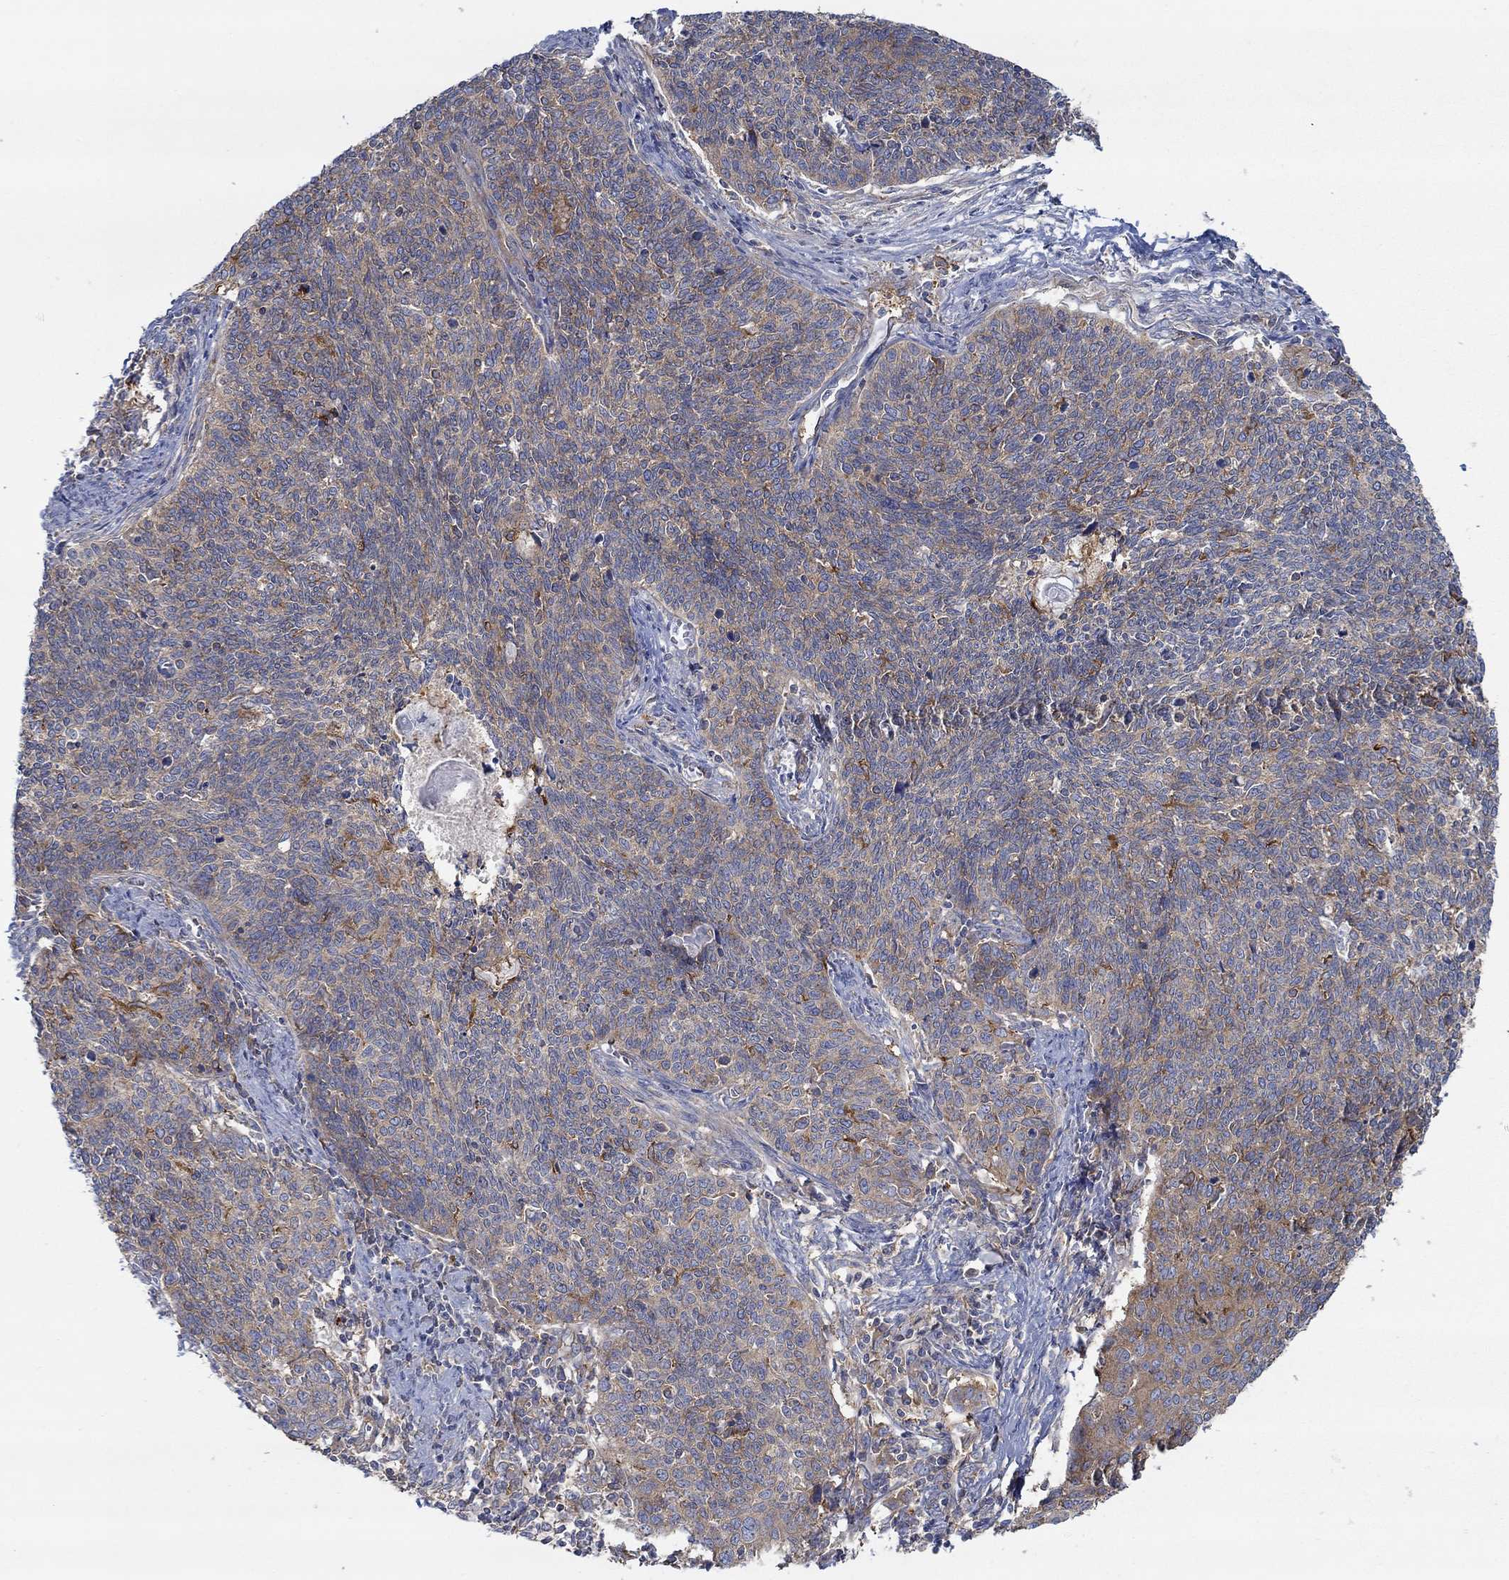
{"staining": {"intensity": "moderate", "quantity": "25%-75%", "location": "cytoplasmic/membranous"}, "tissue": "cervical cancer", "cell_type": "Tumor cells", "image_type": "cancer", "snomed": [{"axis": "morphology", "description": "Squamous cell carcinoma, NOS"}, {"axis": "topography", "description": "Cervix"}], "caption": "This is an image of immunohistochemistry staining of cervical cancer (squamous cell carcinoma), which shows moderate positivity in the cytoplasmic/membranous of tumor cells.", "gene": "SPAG9", "patient": {"sex": "female", "age": 39}}